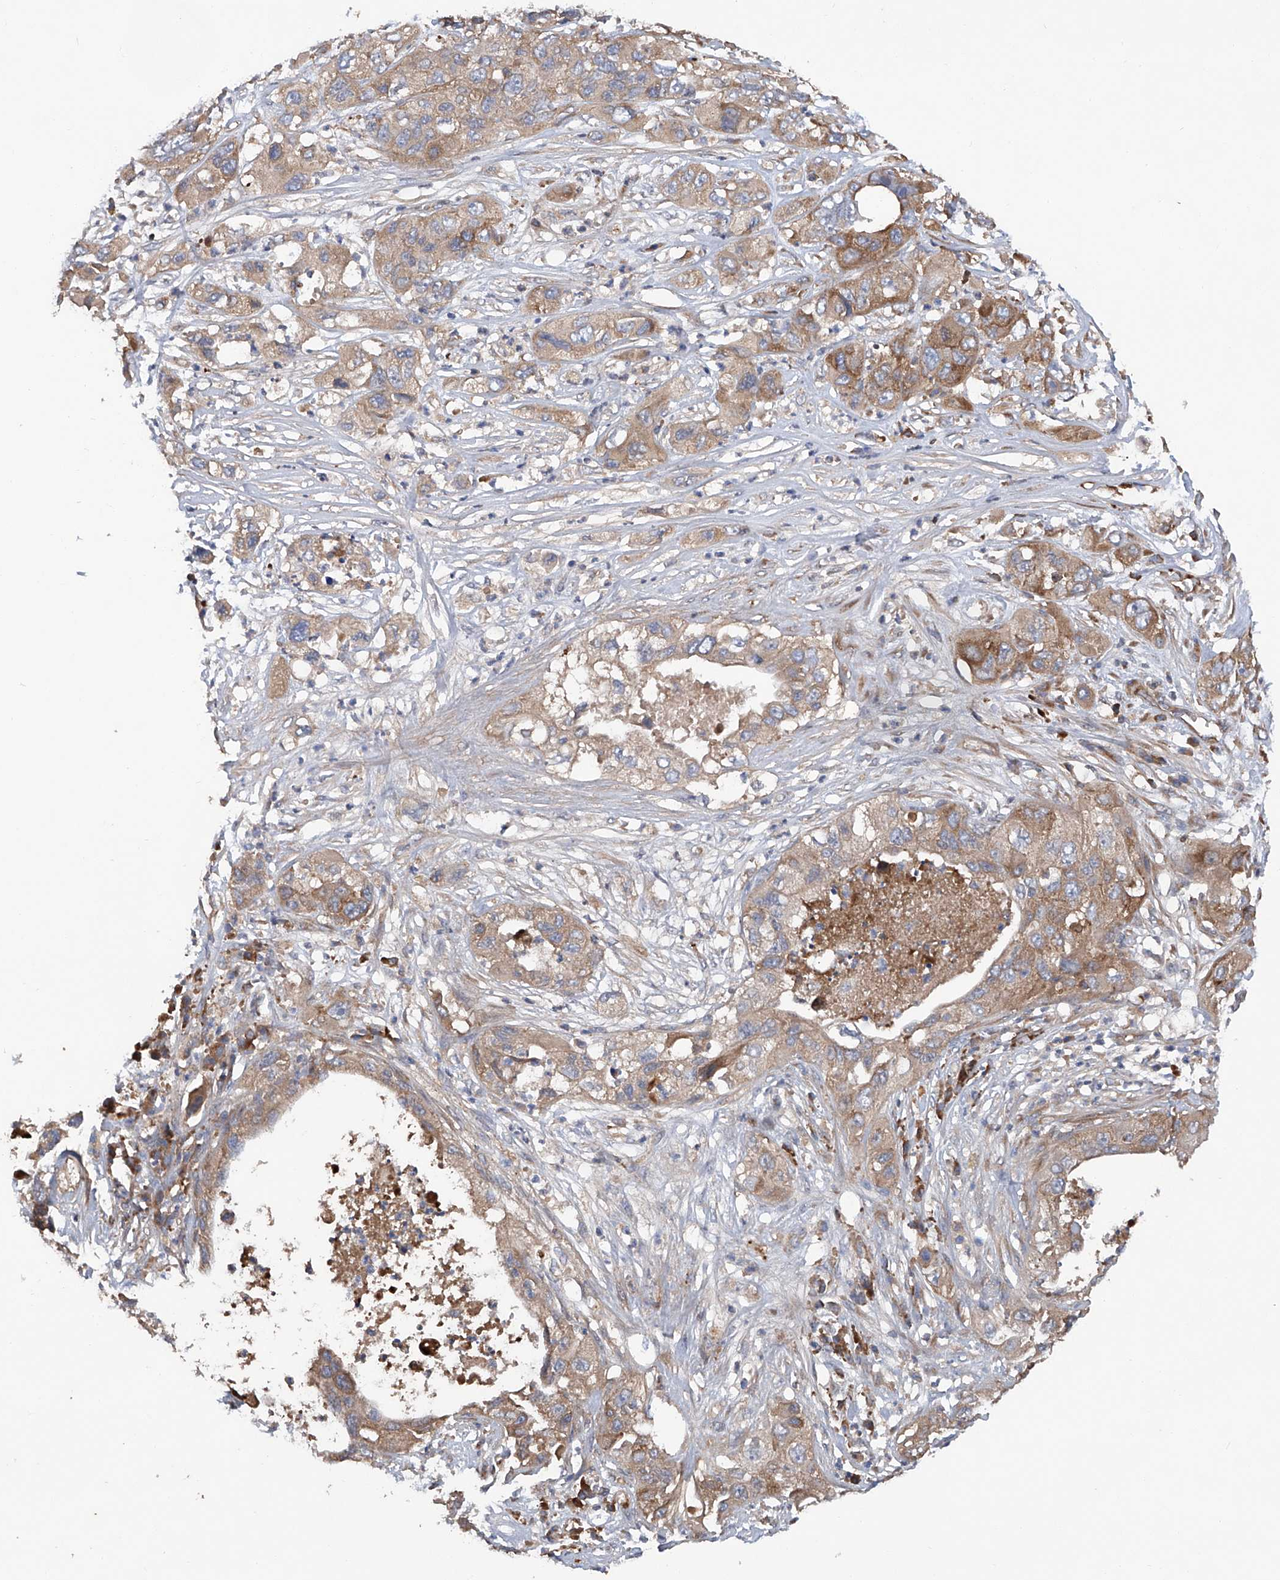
{"staining": {"intensity": "moderate", "quantity": ">75%", "location": "cytoplasmic/membranous"}, "tissue": "pancreatic cancer", "cell_type": "Tumor cells", "image_type": "cancer", "snomed": [{"axis": "morphology", "description": "Adenocarcinoma, NOS"}, {"axis": "topography", "description": "Pancreas"}], "caption": "Immunohistochemistry (IHC) of pancreatic cancer exhibits medium levels of moderate cytoplasmic/membranous positivity in approximately >75% of tumor cells.", "gene": "ASCC3", "patient": {"sex": "female", "age": 78}}